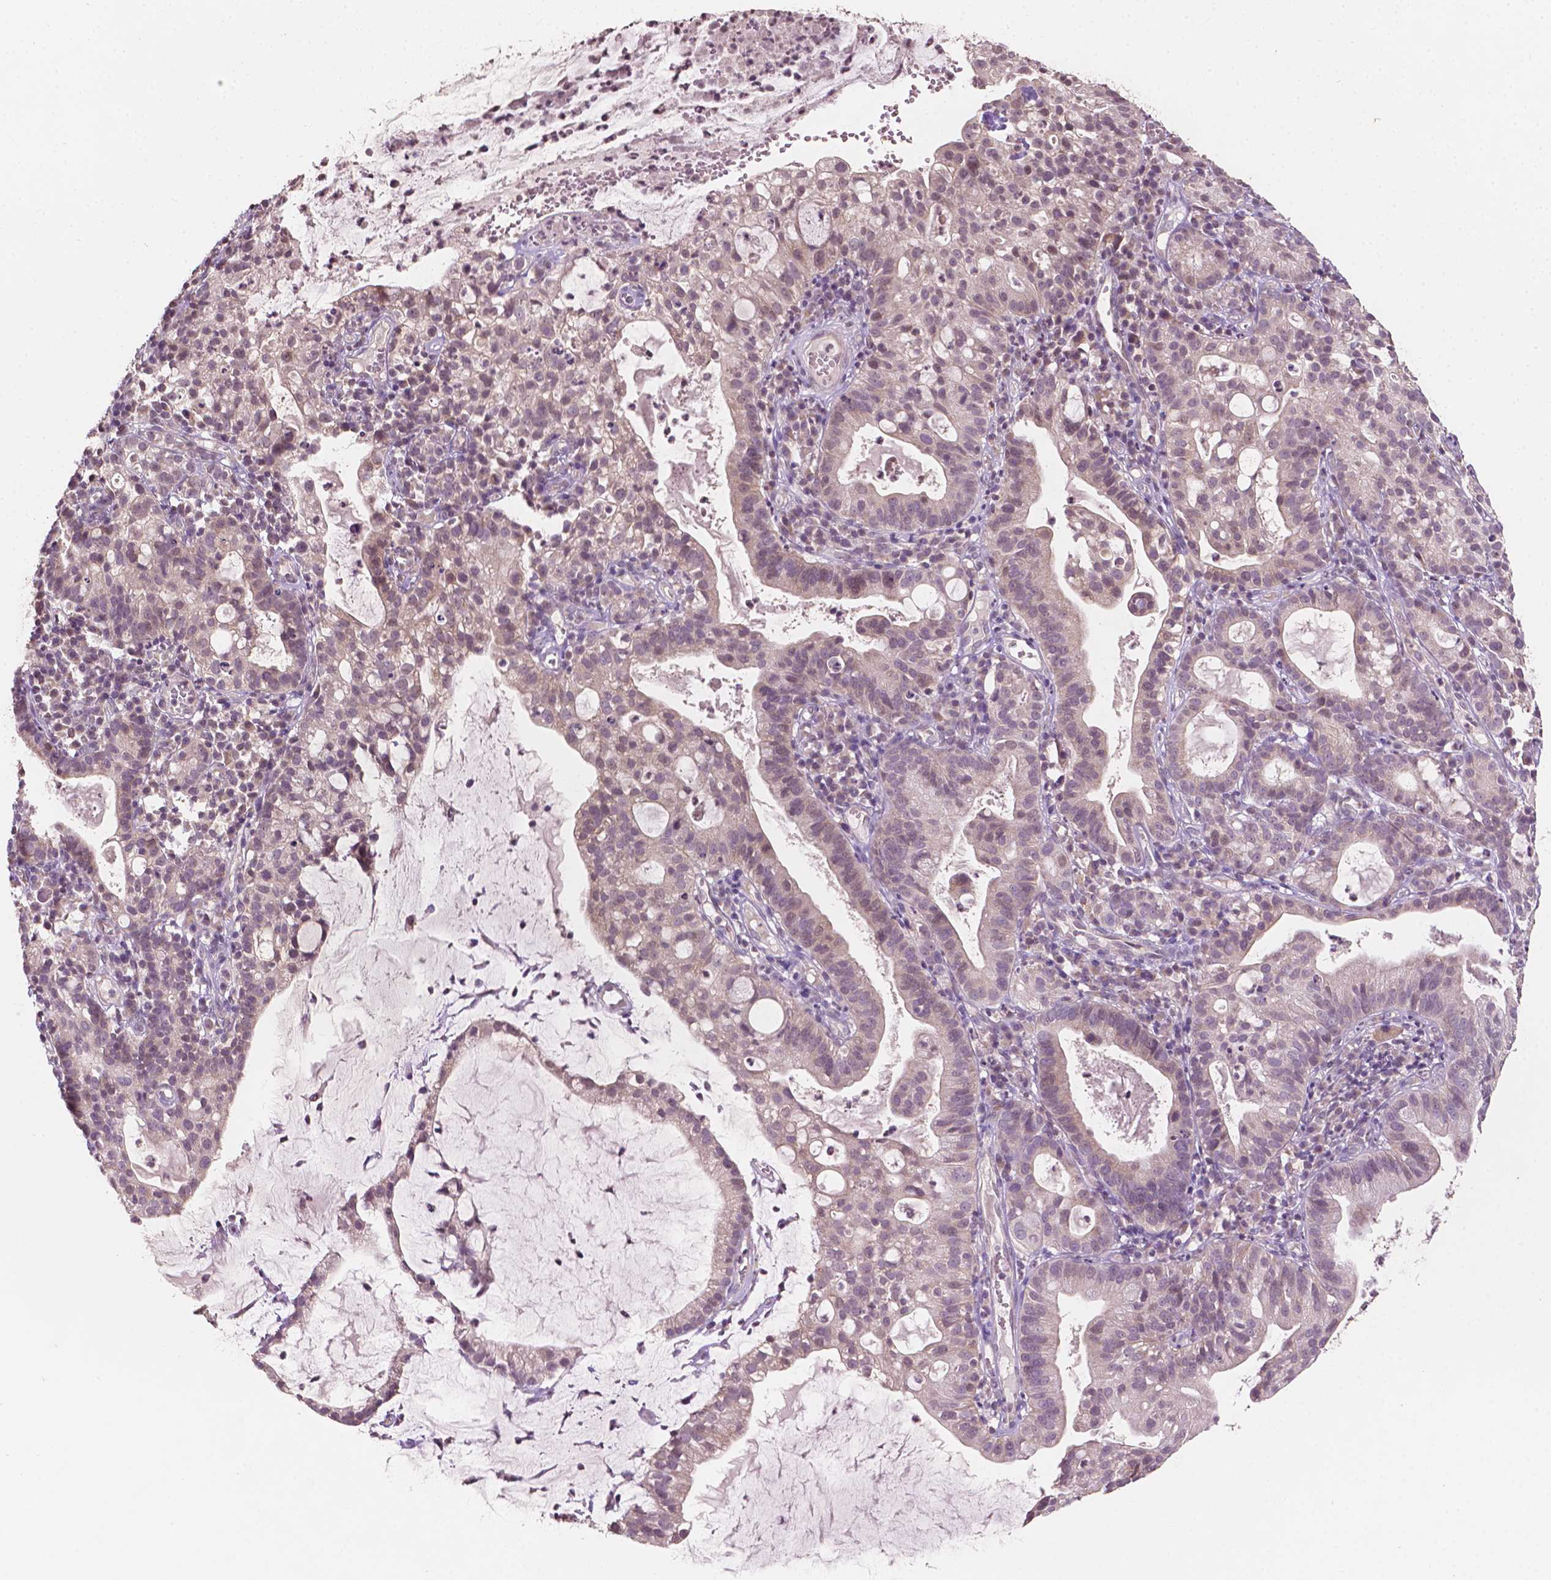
{"staining": {"intensity": "negative", "quantity": "none", "location": "none"}, "tissue": "cervical cancer", "cell_type": "Tumor cells", "image_type": "cancer", "snomed": [{"axis": "morphology", "description": "Adenocarcinoma, NOS"}, {"axis": "topography", "description": "Cervix"}], "caption": "This is an immunohistochemistry (IHC) image of human cervical cancer. There is no expression in tumor cells.", "gene": "NOS1AP", "patient": {"sex": "female", "age": 41}}